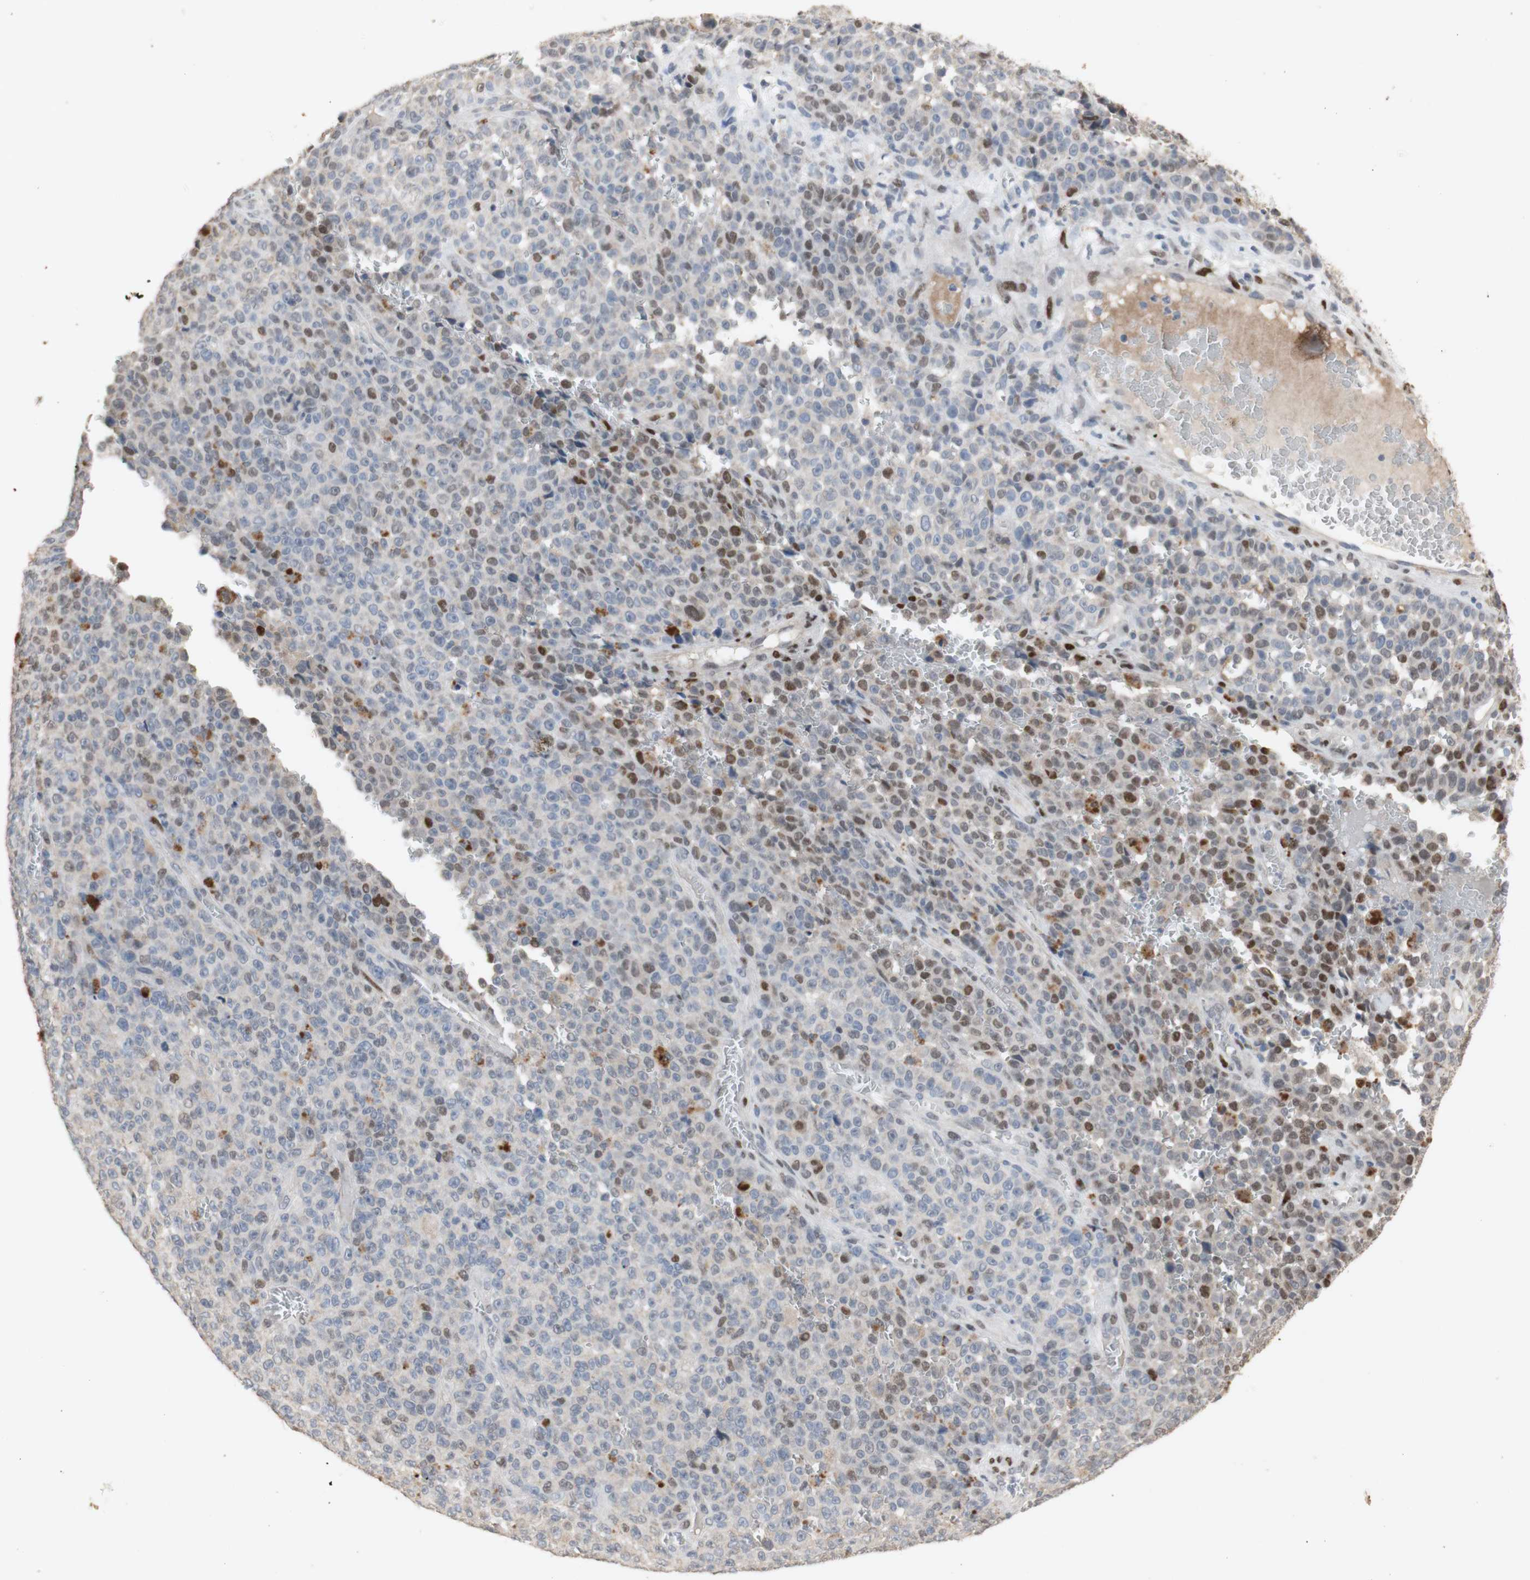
{"staining": {"intensity": "moderate", "quantity": "25%-75%", "location": "nuclear"}, "tissue": "melanoma", "cell_type": "Tumor cells", "image_type": "cancer", "snomed": [{"axis": "morphology", "description": "Malignant melanoma, NOS"}, {"axis": "topography", "description": "Skin"}], "caption": "Tumor cells reveal moderate nuclear staining in approximately 25%-75% of cells in melanoma. Nuclei are stained in blue.", "gene": "FOSB", "patient": {"sex": "female", "age": 82}}